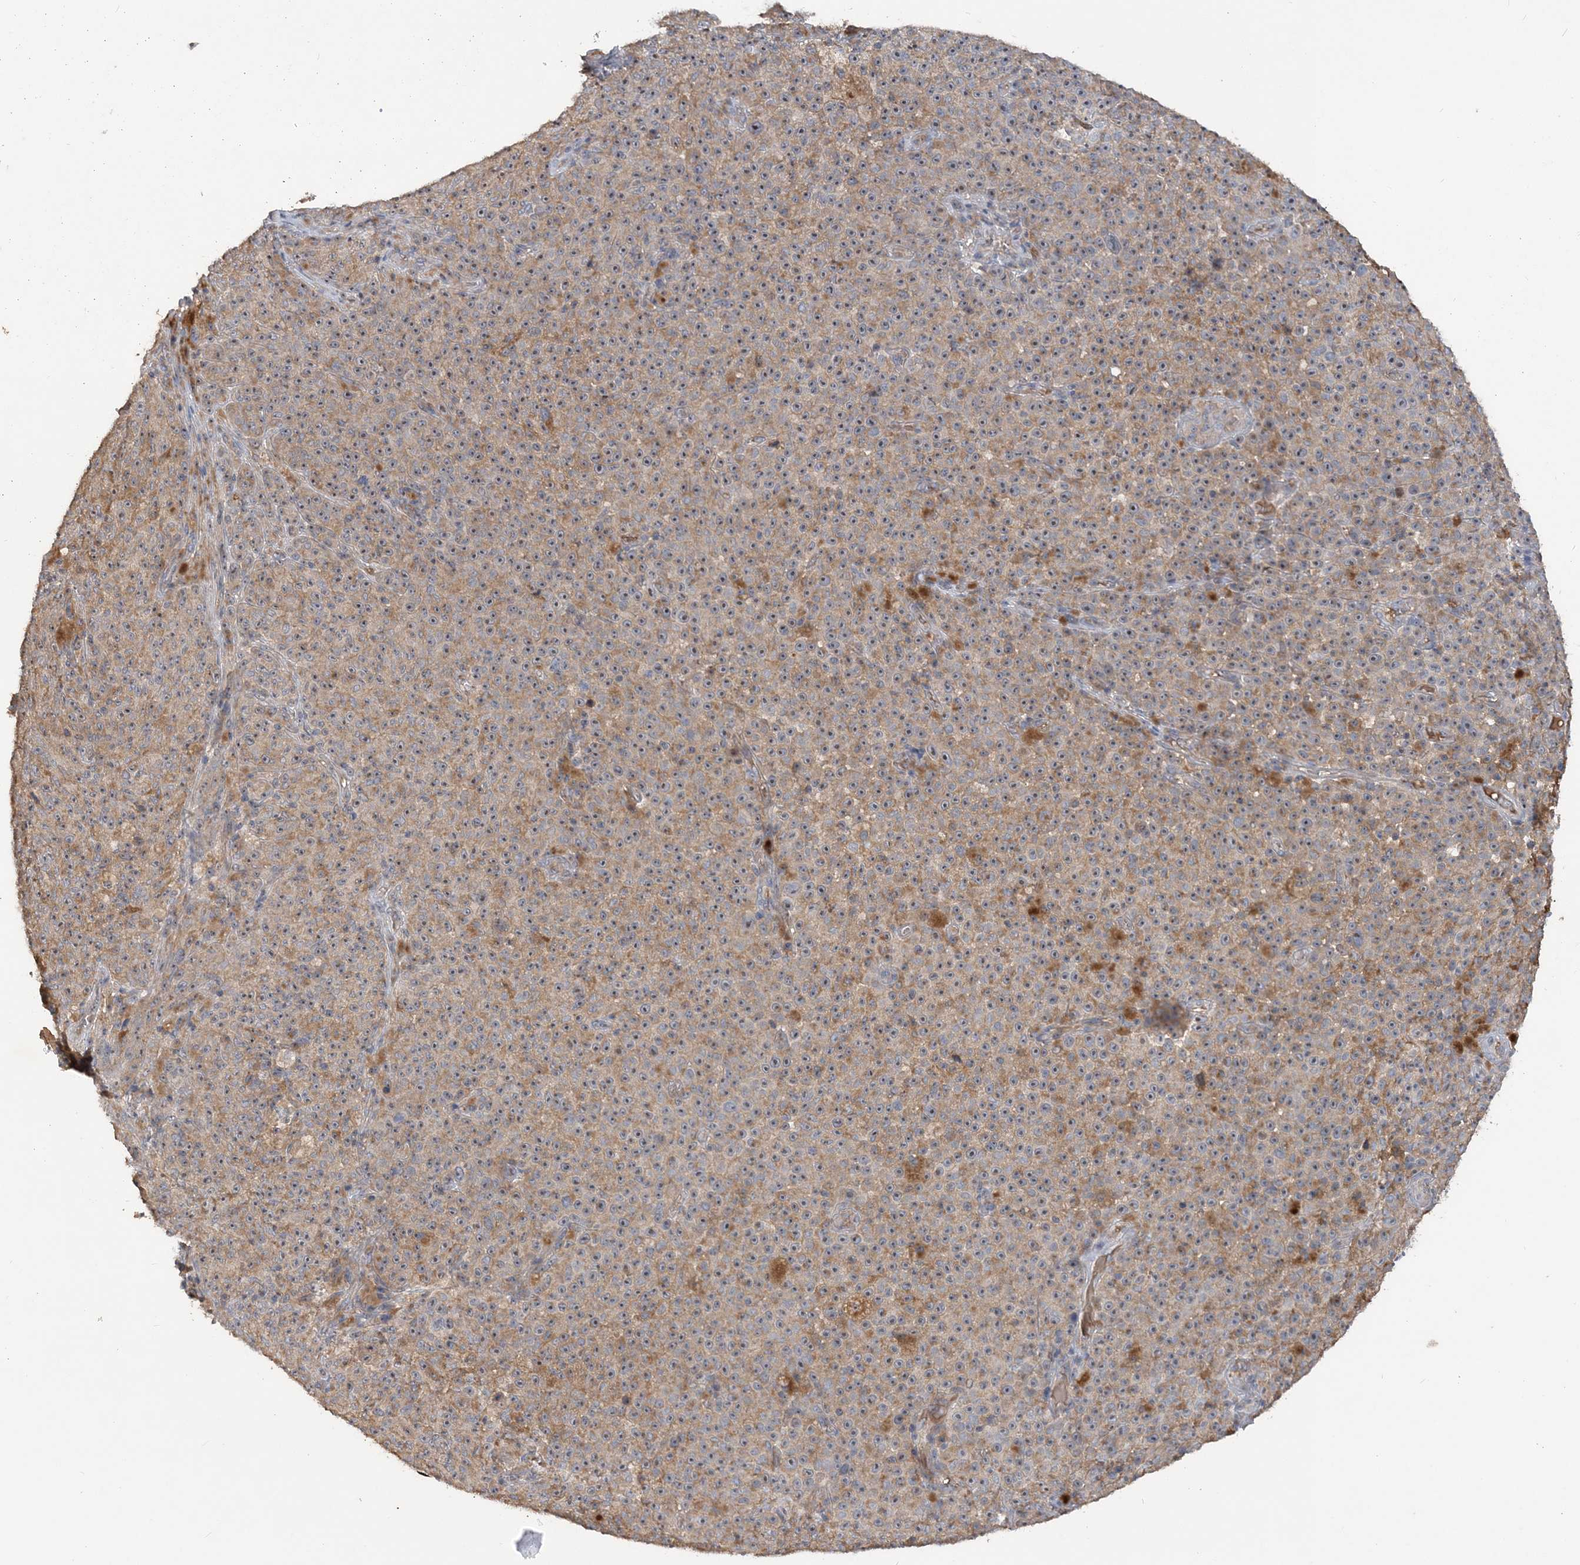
{"staining": {"intensity": "moderate", "quantity": ">75%", "location": "cytoplasmic/membranous,nuclear"}, "tissue": "melanoma", "cell_type": "Tumor cells", "image_type": "cancer", "snomed": [{"axis": "morphology", "description": "Malignant melanoma, NOS"}, {"axis": "topography", "description": "Skin"}], "caption": "Immunohistochemistry (DAB (3,3'-diaminobenzidine)) staining of human melanoma shows moderate cytoplasmic/membranous and nuclear protein staining in approximately >75% of tumor cells.", "gene": "GRINA", "patient": {"sex": "female", "age": 82}}